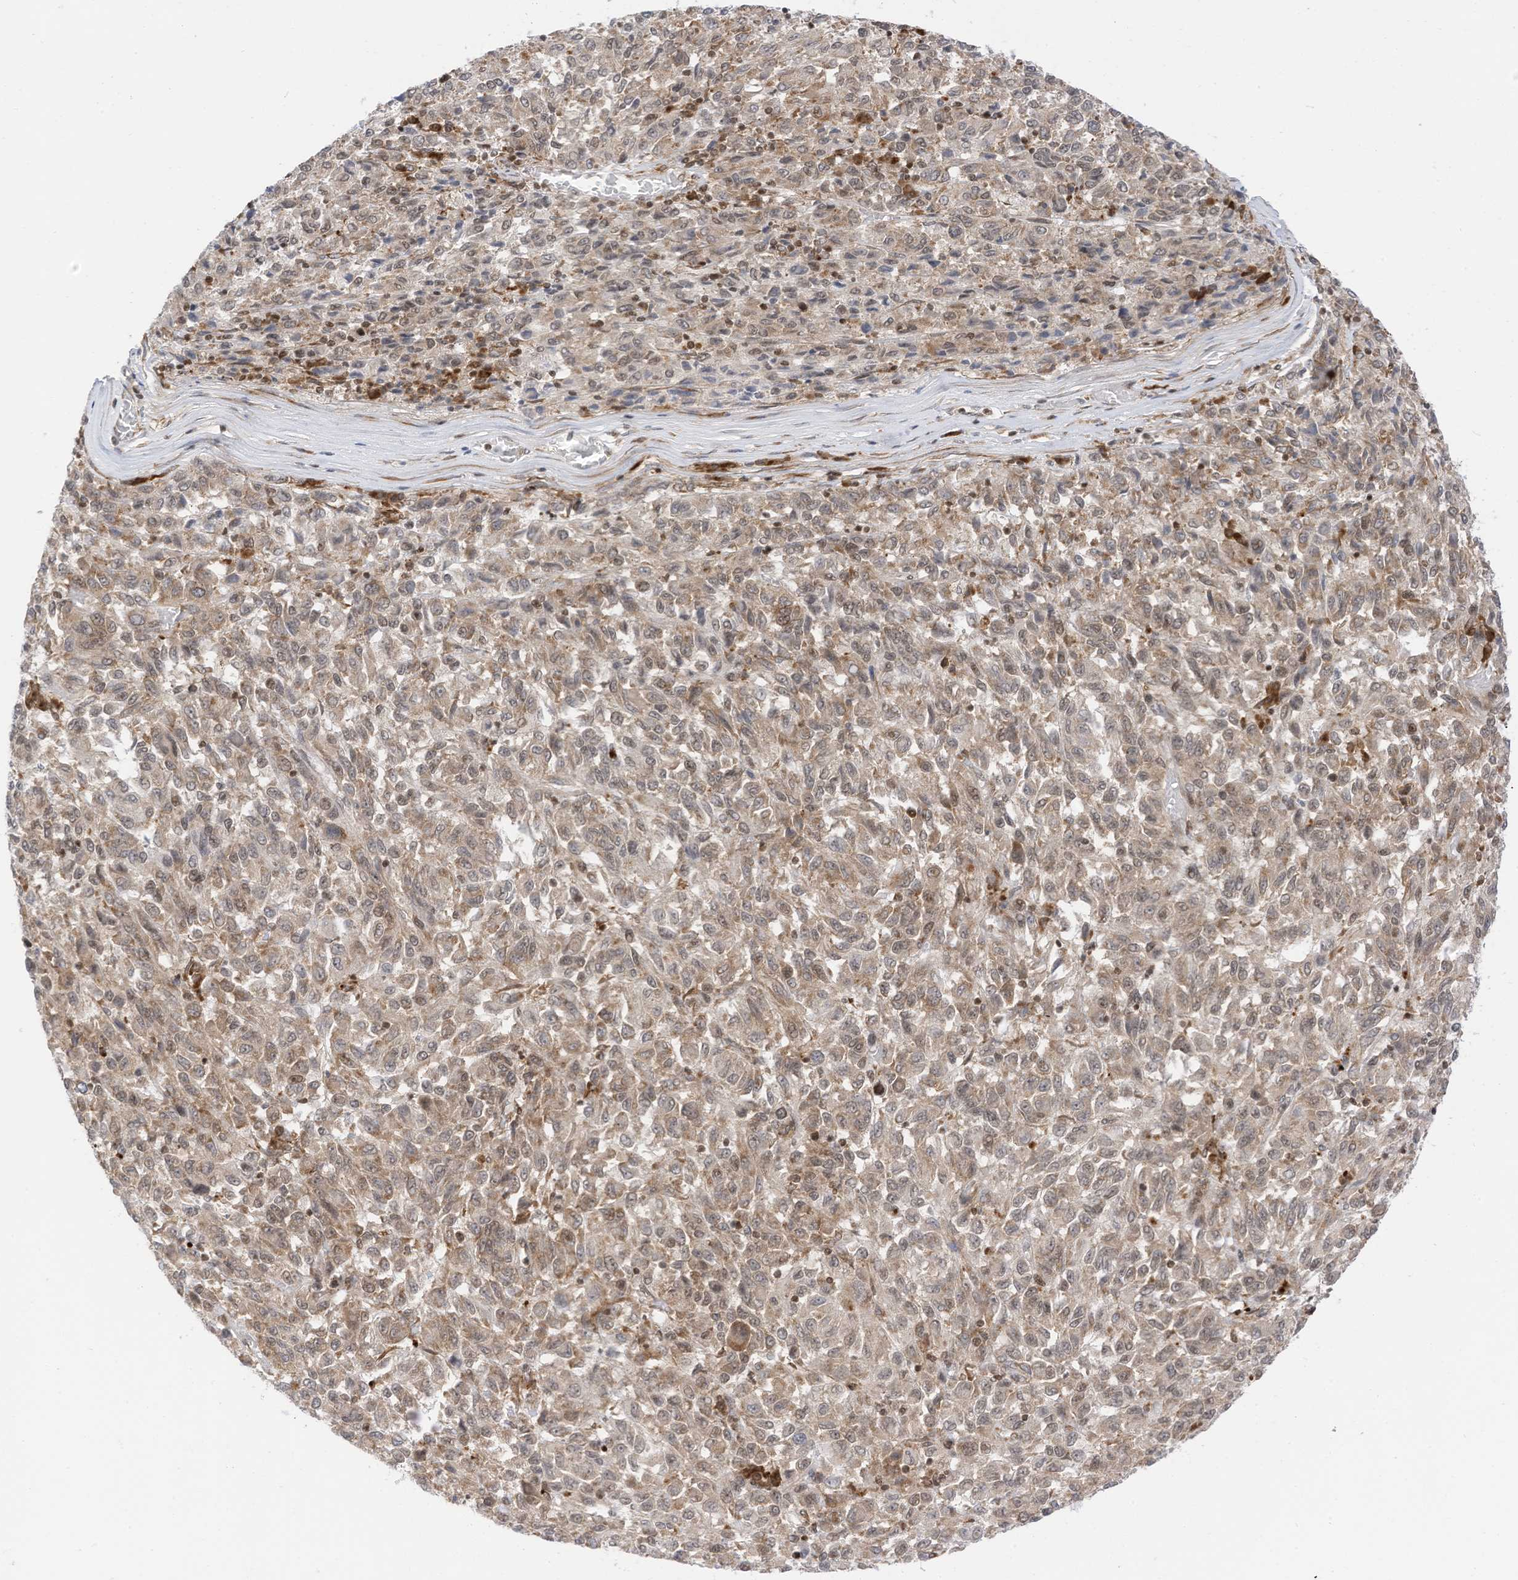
{"staining": {"intensity": "weak", "quantity": "25%-75%", "location": "cytoplasmic/membranous"}, "tissue": "melanoma", "cell_type": "Tumor cells", "image_type": "cancer", "snomed": [{"axis": "morphology", "description": "Malignant melanoma, Metastatic site"}, {"axis": "topography", "description": "Lung"}], "caption": "IHC of human melanoma displays low levels of weak cytoplasmic/membranous expression in approximately 25%-75% of tumor cells.", "gene": "EDF1", "patient": {"sex": "male", "age": 64}}